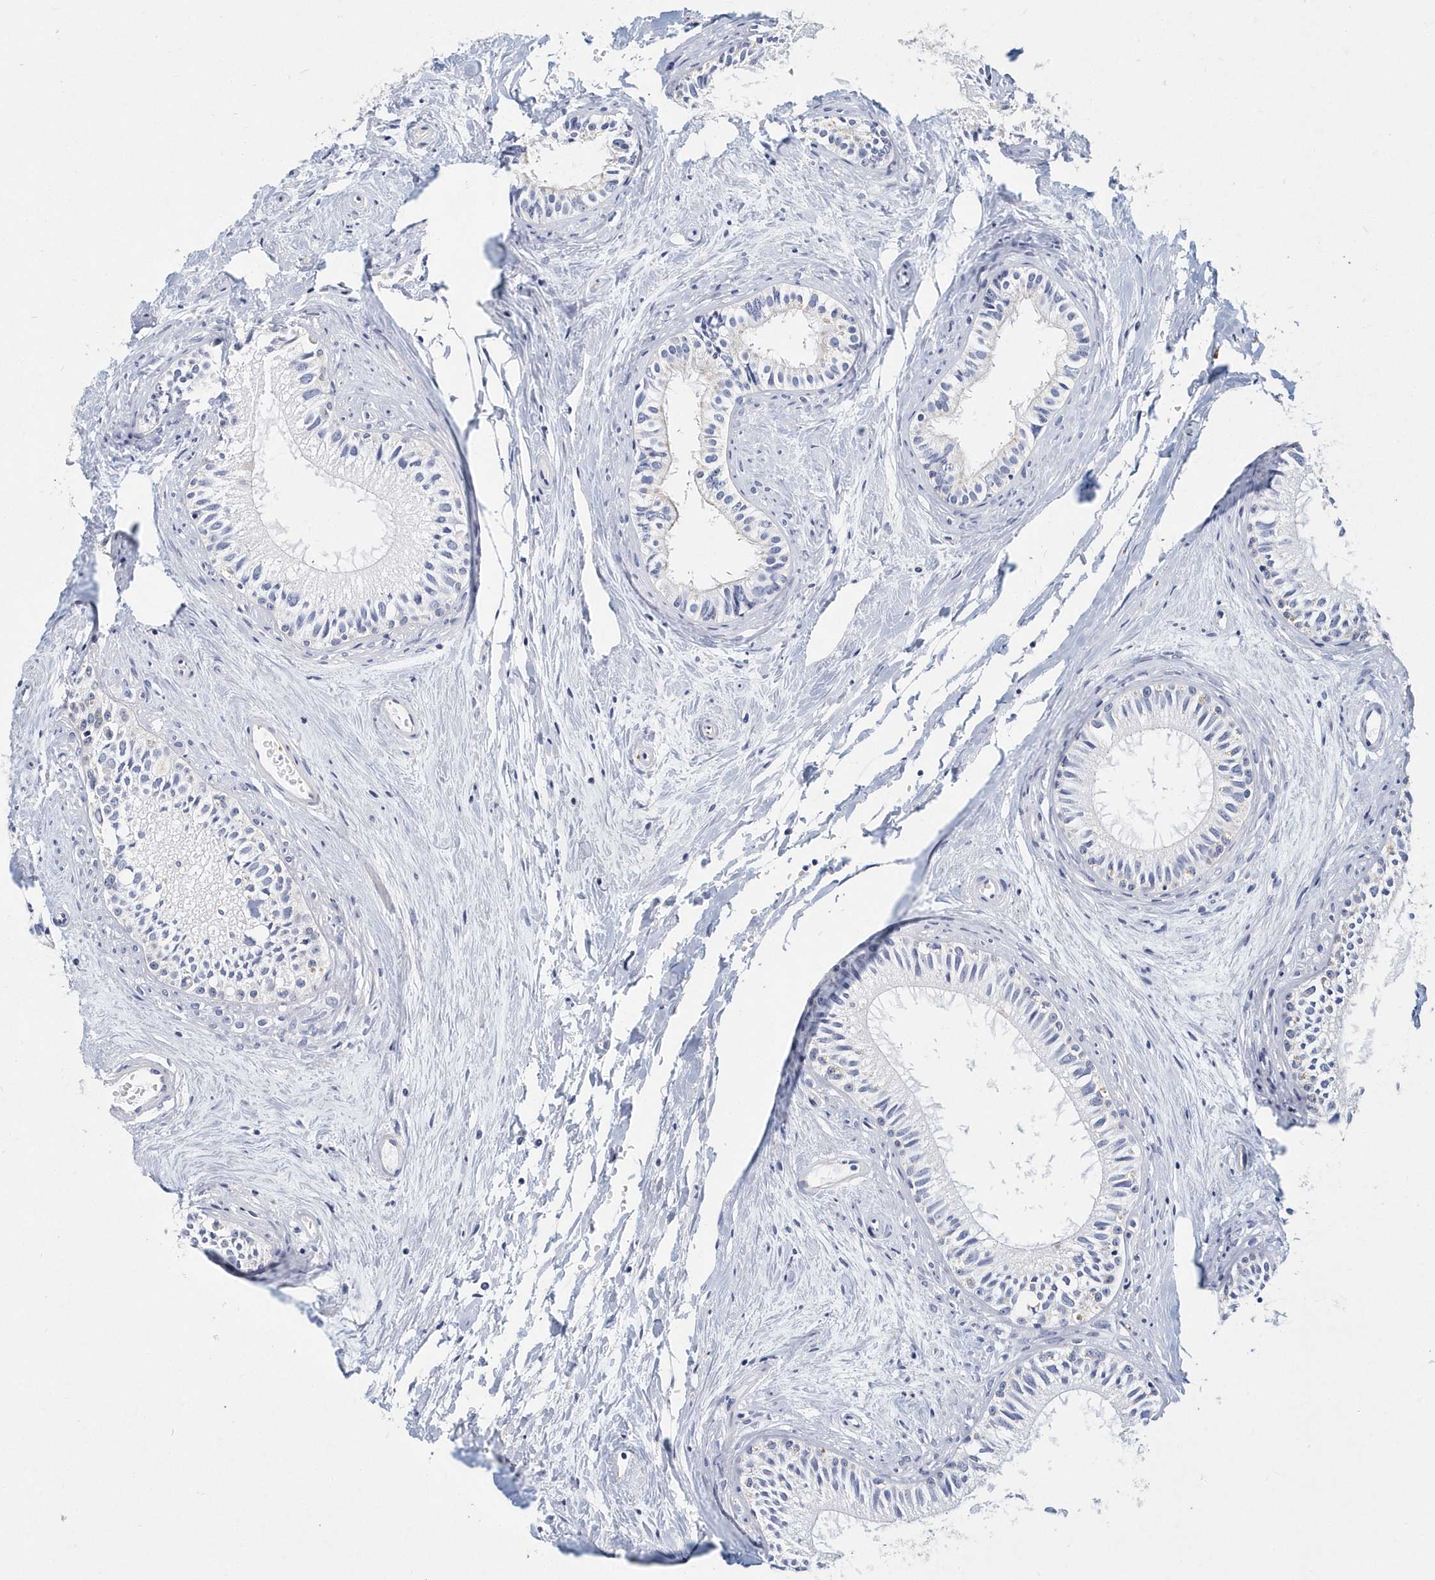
{"staining": {"intensity": "negative", "quantity": "none", "location": "none"}, "tissue": "epididymis", "cell_type": "Glandular cells", "image_type": "normal", "snomed": [{"axis": "morphology", "description": "Normal tissue, NOS"}, {"axis": "topography", "description": "Epididymis"}], "caption": "This is a photomicrograph of IHC staining of unremarkable epididymis, which shows no expression in glandular cells. Nuclei are stained in blue.", "gene": "ITGA2B", "patient": {"sex": "male", "age": 71}}